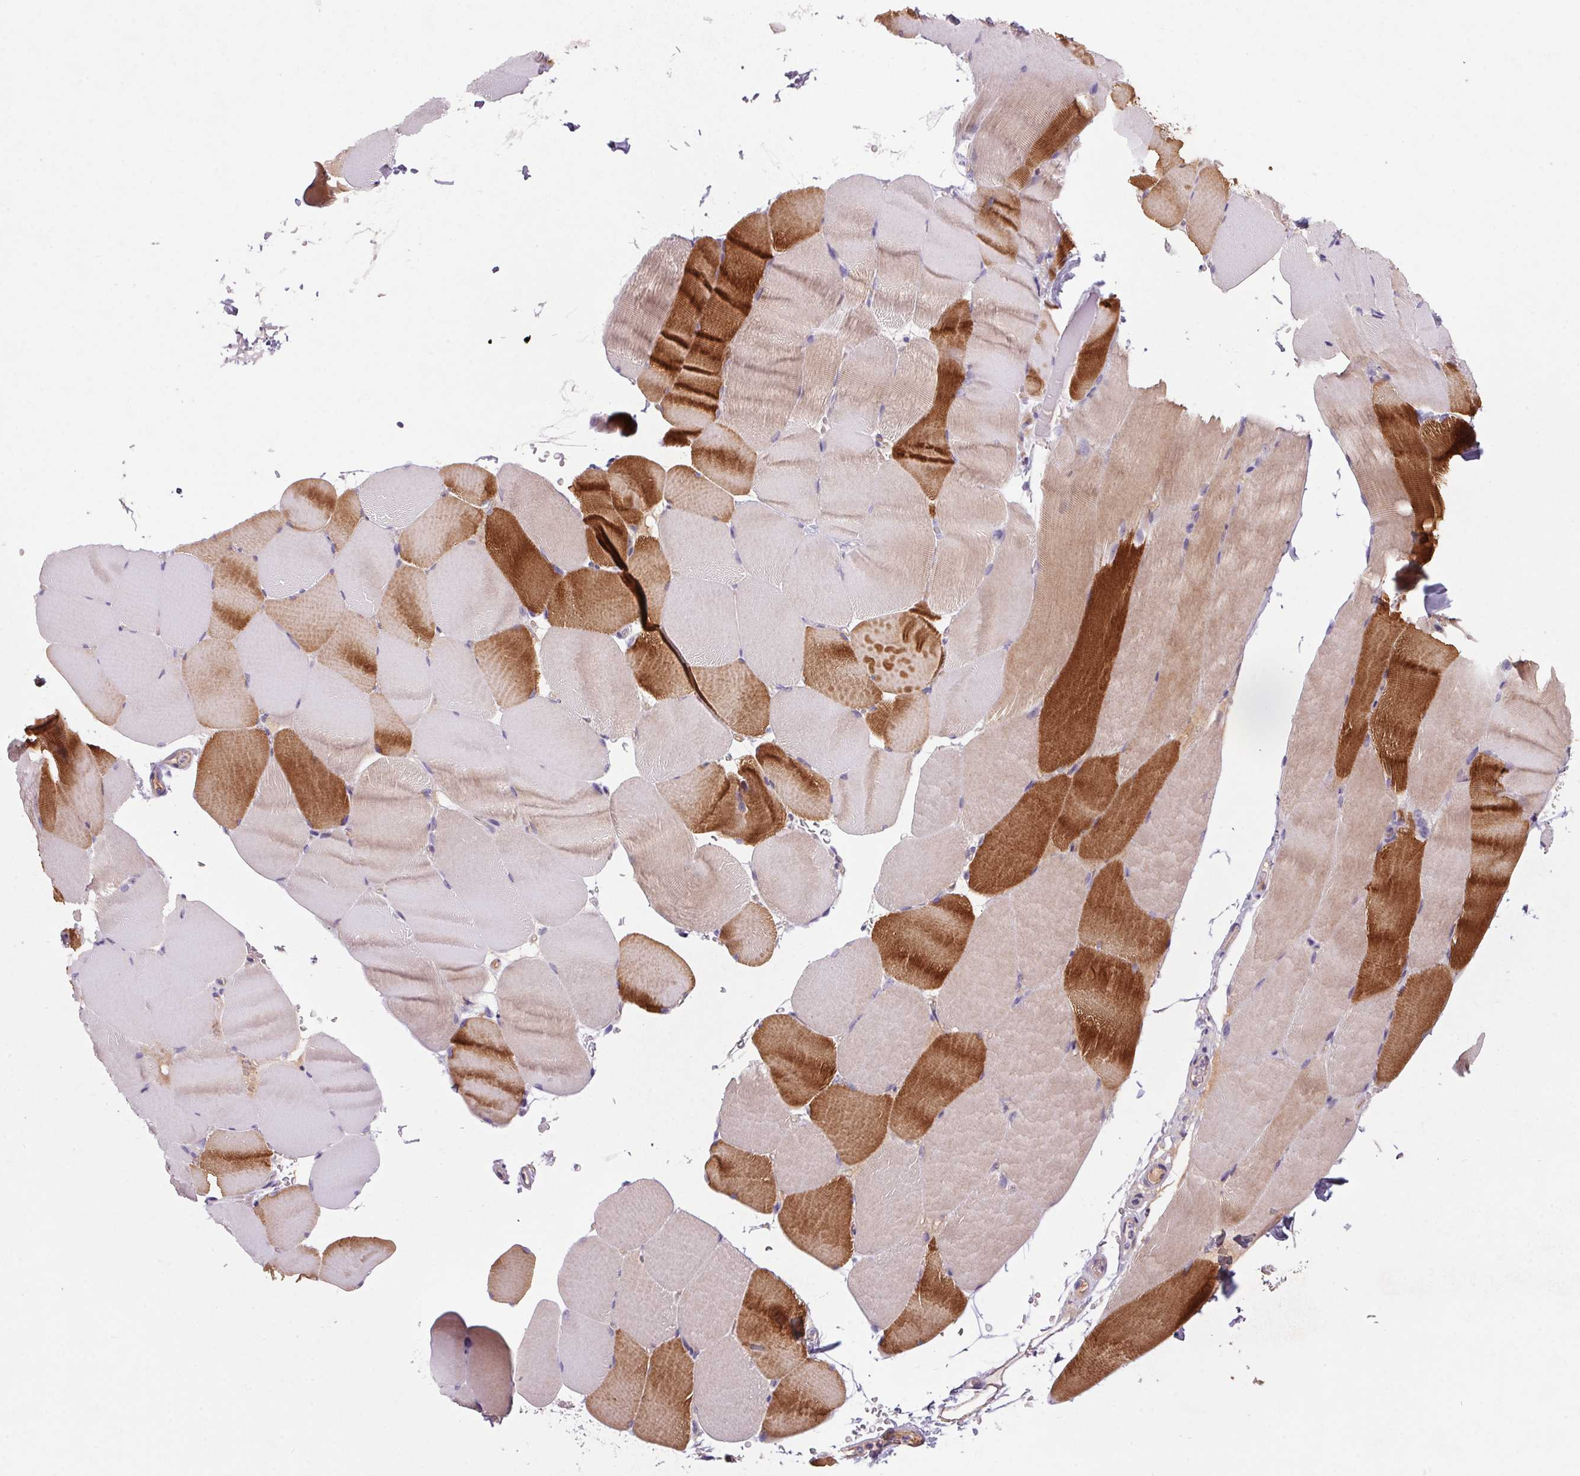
{"staining": {"intensity": "strong", "quantity": "25%-75%", "location": "cytoplasmic/membranous"}, "tissue": "skeletal muscle", "cell_type": "Myocytes", "image_type": "normal", "snomed": [{"axis": "morphology", "description": "Normal tissue, NOS"}, {"axis": "topography", "description": "Skeletal muscle"}], "caption": "The immunohistochemical stain shows strong cytoplasmic/membranous positivity in myocytes of unremarkable skeletal muscle. Nuclei are stained in blue.", "gene": "APOC4", "patient": {"sex": "female", "age": 37}}